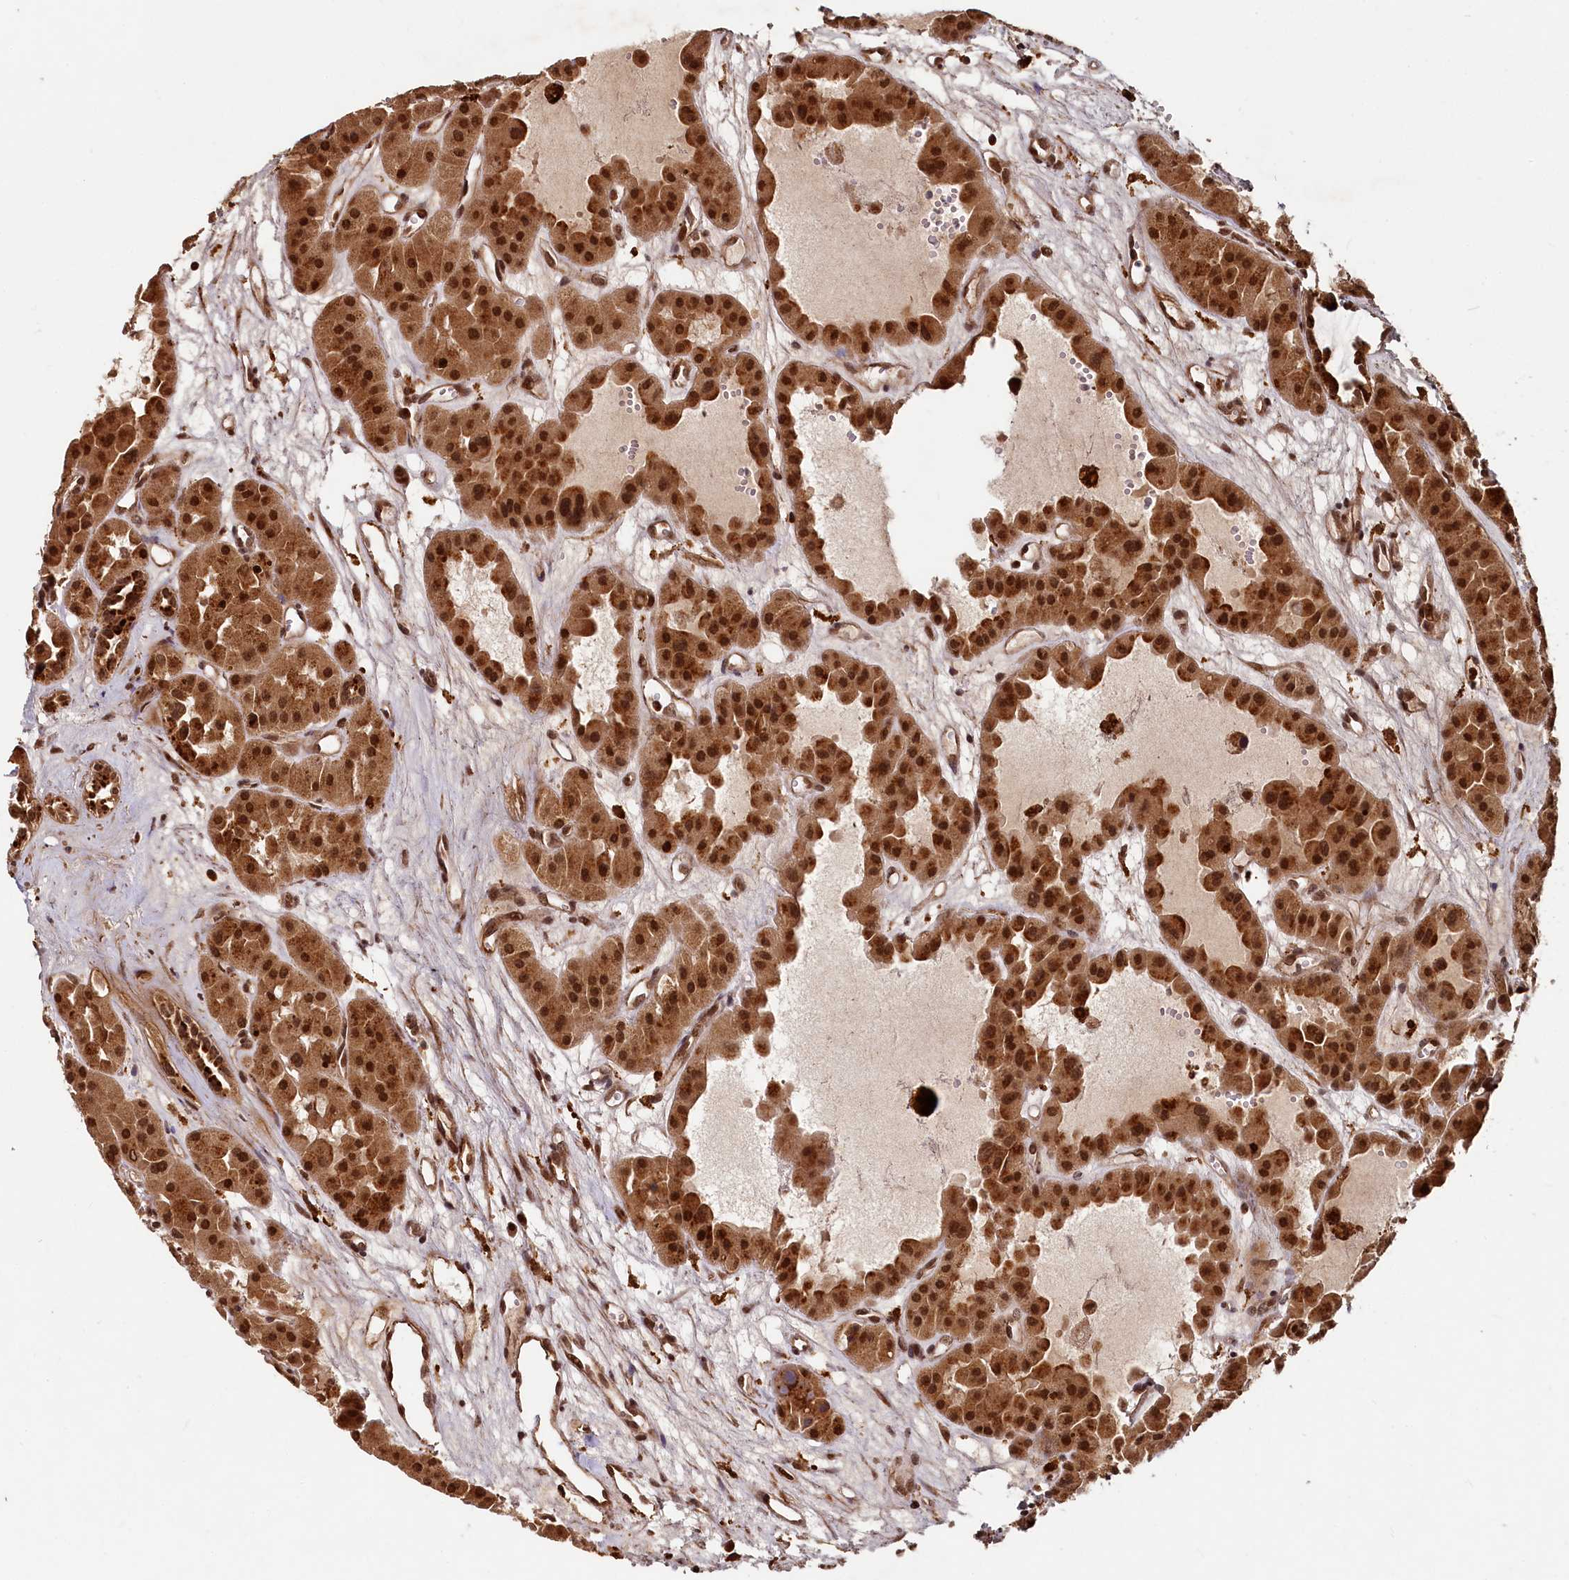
{"staining": {"intensity": "strong", "quantity": ">75%", "location": "cytoplasmic/membranous,nuclear"}, "tissue": "renal cancer", "cell_type": "Tumor cells", "image_type": "cancer", "snomed": [{"axis": "morphology", "description": "Carcinoma, NOS"}, {"axis": "topography", "description": "Kidney"}], "caption": "This micrograph exhibits IHC staining of renal carcinoma, with high strong cytoplasmic/membranous and nuclear positivity in about >75% of tumor cells.", "gene": "TRIM23", "patient": {"sex": "female", "age": 75}}